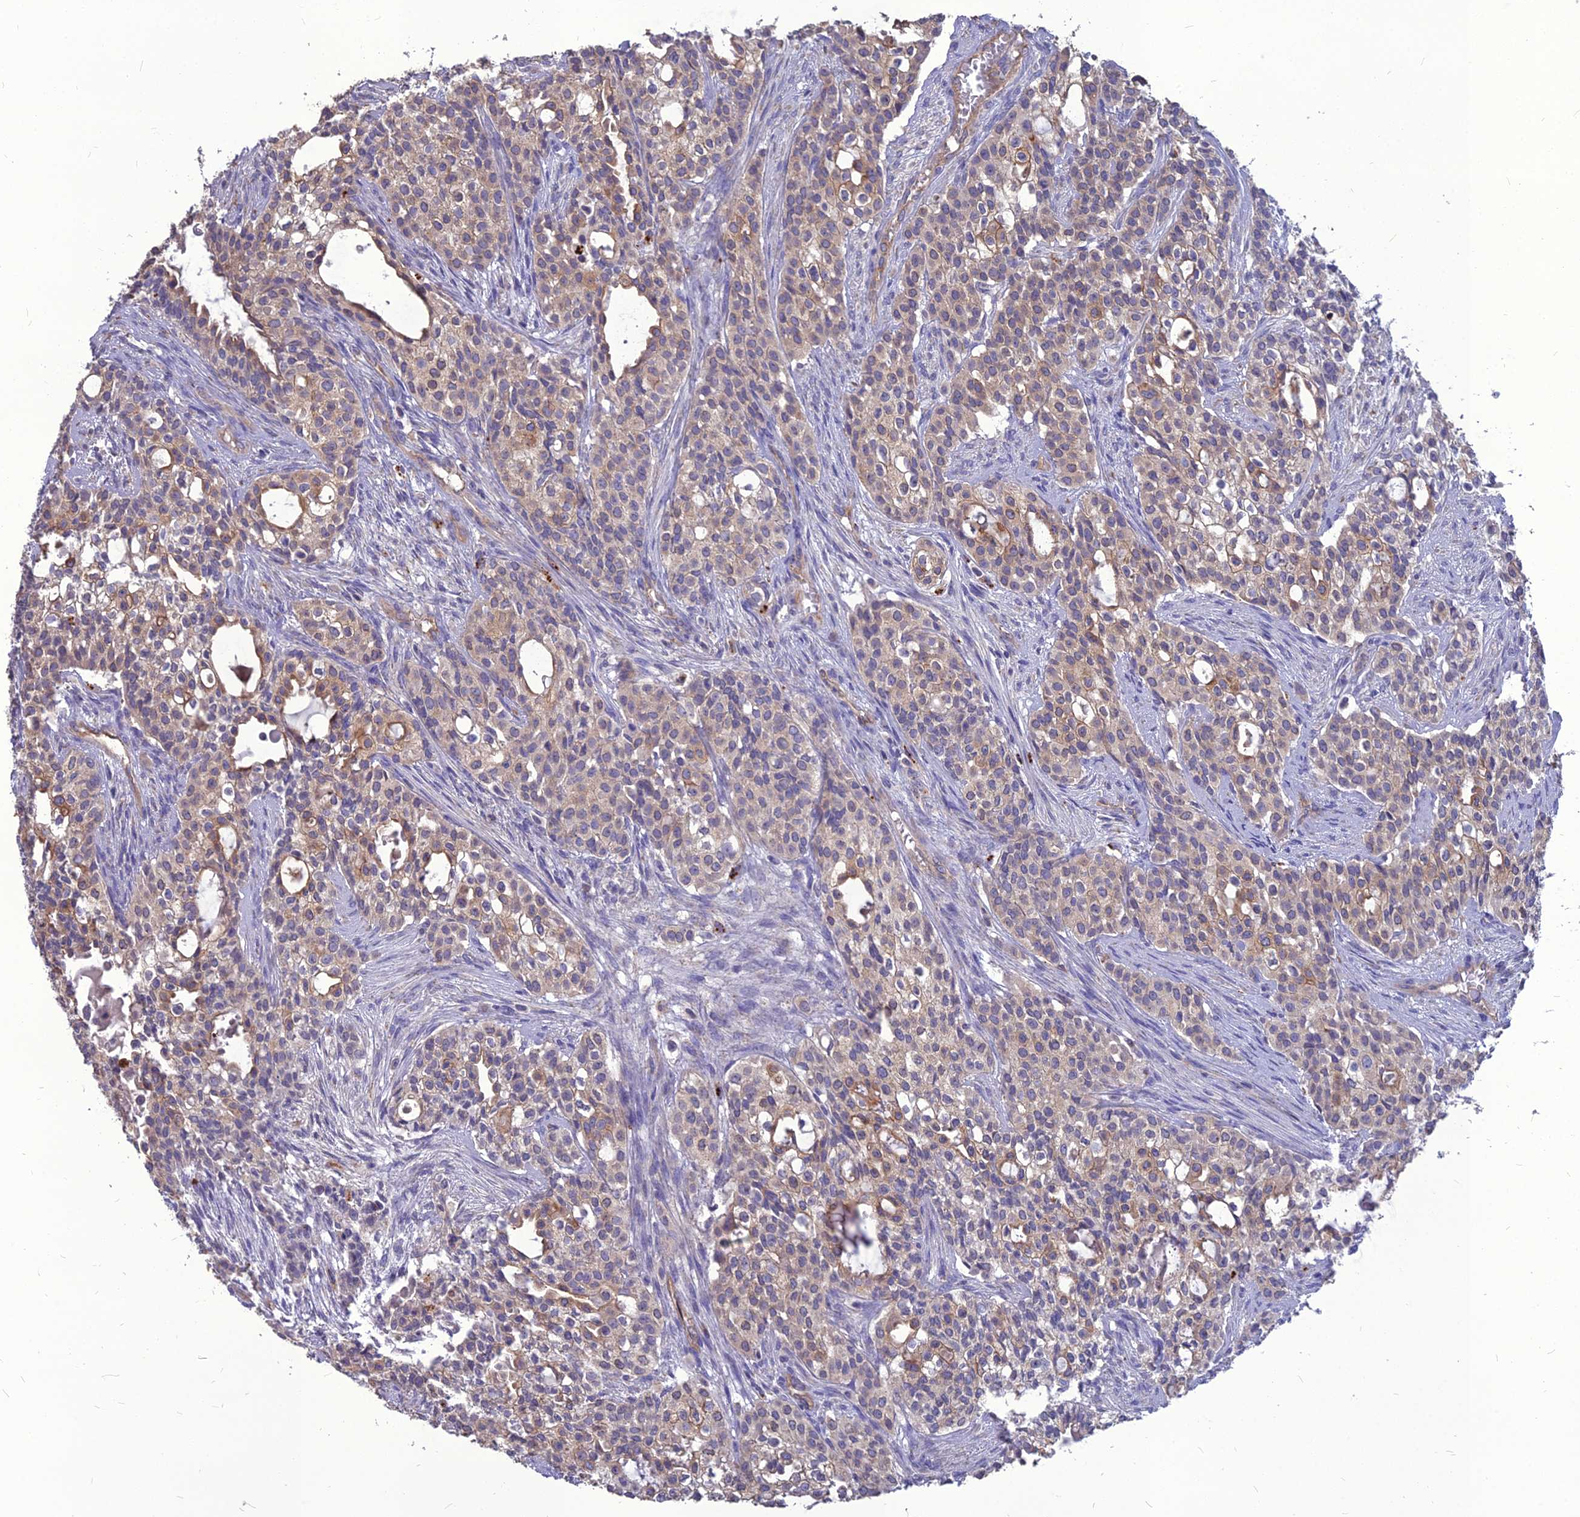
{"staining": {"intensity": "weak", "quantity": "25%-75%", "location": "cytoplasmic/membranous"}, "tissue": "head and neck cancer", "cell_type": "Tumor cells", "image_type": "cancer", "snomed": [{"axis": "morphology", "description": "Adenocarcinoma, NOS"}, {"axis": "topography", "description": "Head-Neck"}], "caption": "An IHC histopathology image of tumor tissue is shown. Protein staining in brown labels weak cytoplasmic/membranous positivity in head and neck cancer (adenocarcinoma) within tumor cells. (DAB IHC, brown staining for protein, blue staining for nuclei).", "gene": "PCED1B", "patient": {"sex": "male", "age": 81}}